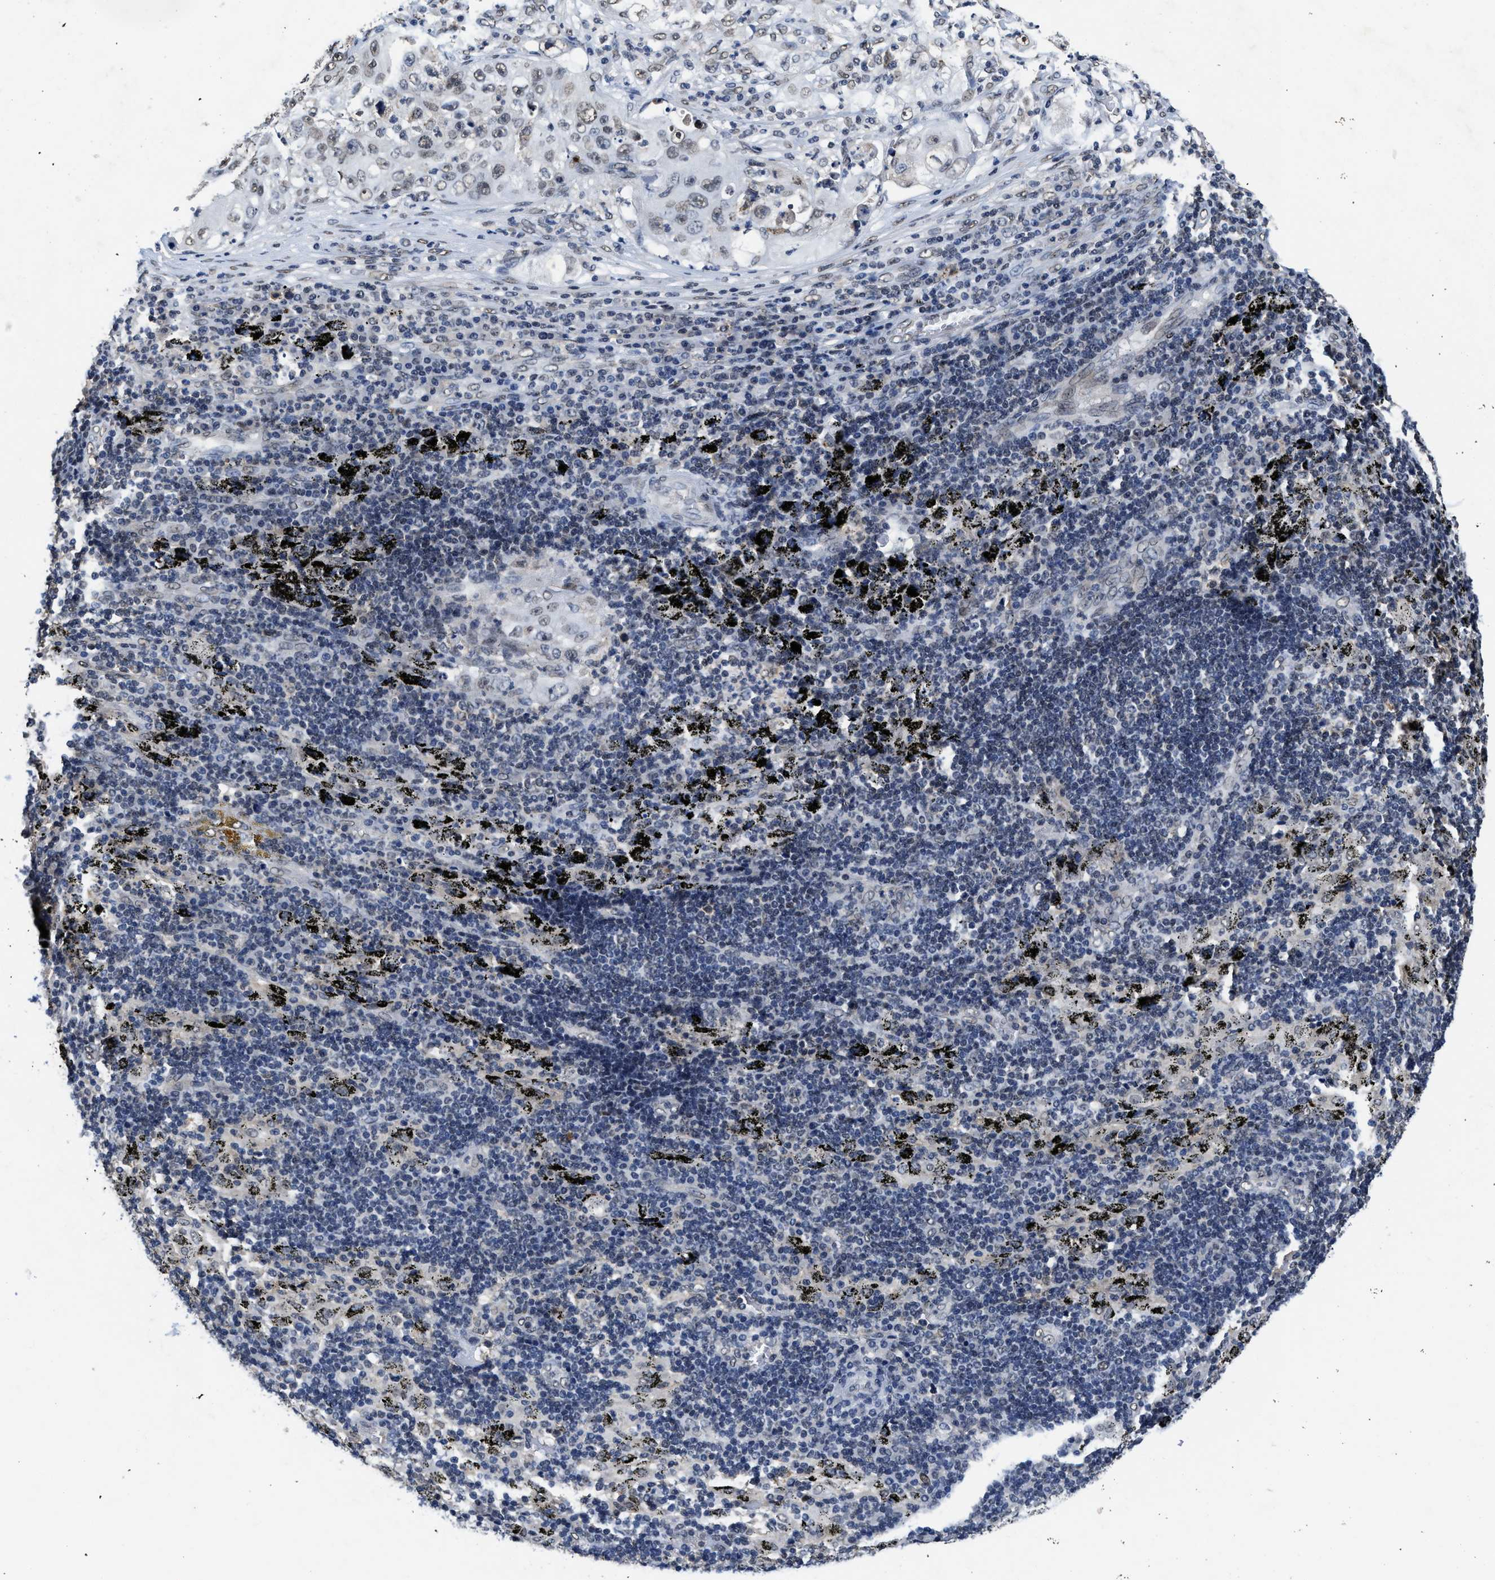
{"staining": {"intensity": "weak", "quantity": "<25%", "location": "nuclear"}, "tissue": "lung cancer", "cell_type": "Tumor cells", "image_type": "cancer", "snomed": [{"axis": "morphology", "description": "Inflammation, NOS"}, {"axis": "morphology", "description": "Squamous cell carcinoma, NOS"}, {"axis": "topography", "description": "Lymph node"}, {"axis": "topography", "description": "Soft tissue"}, {"axis": "topography", "description": "Lung"}], "caption": "Lung squamous cell carcinoma stained for a protein using immunohistochemistry demonstrates no positivity tumor cells.", "gene": "SUPT16H", "patient": {"sex": "male", "age": 66}}